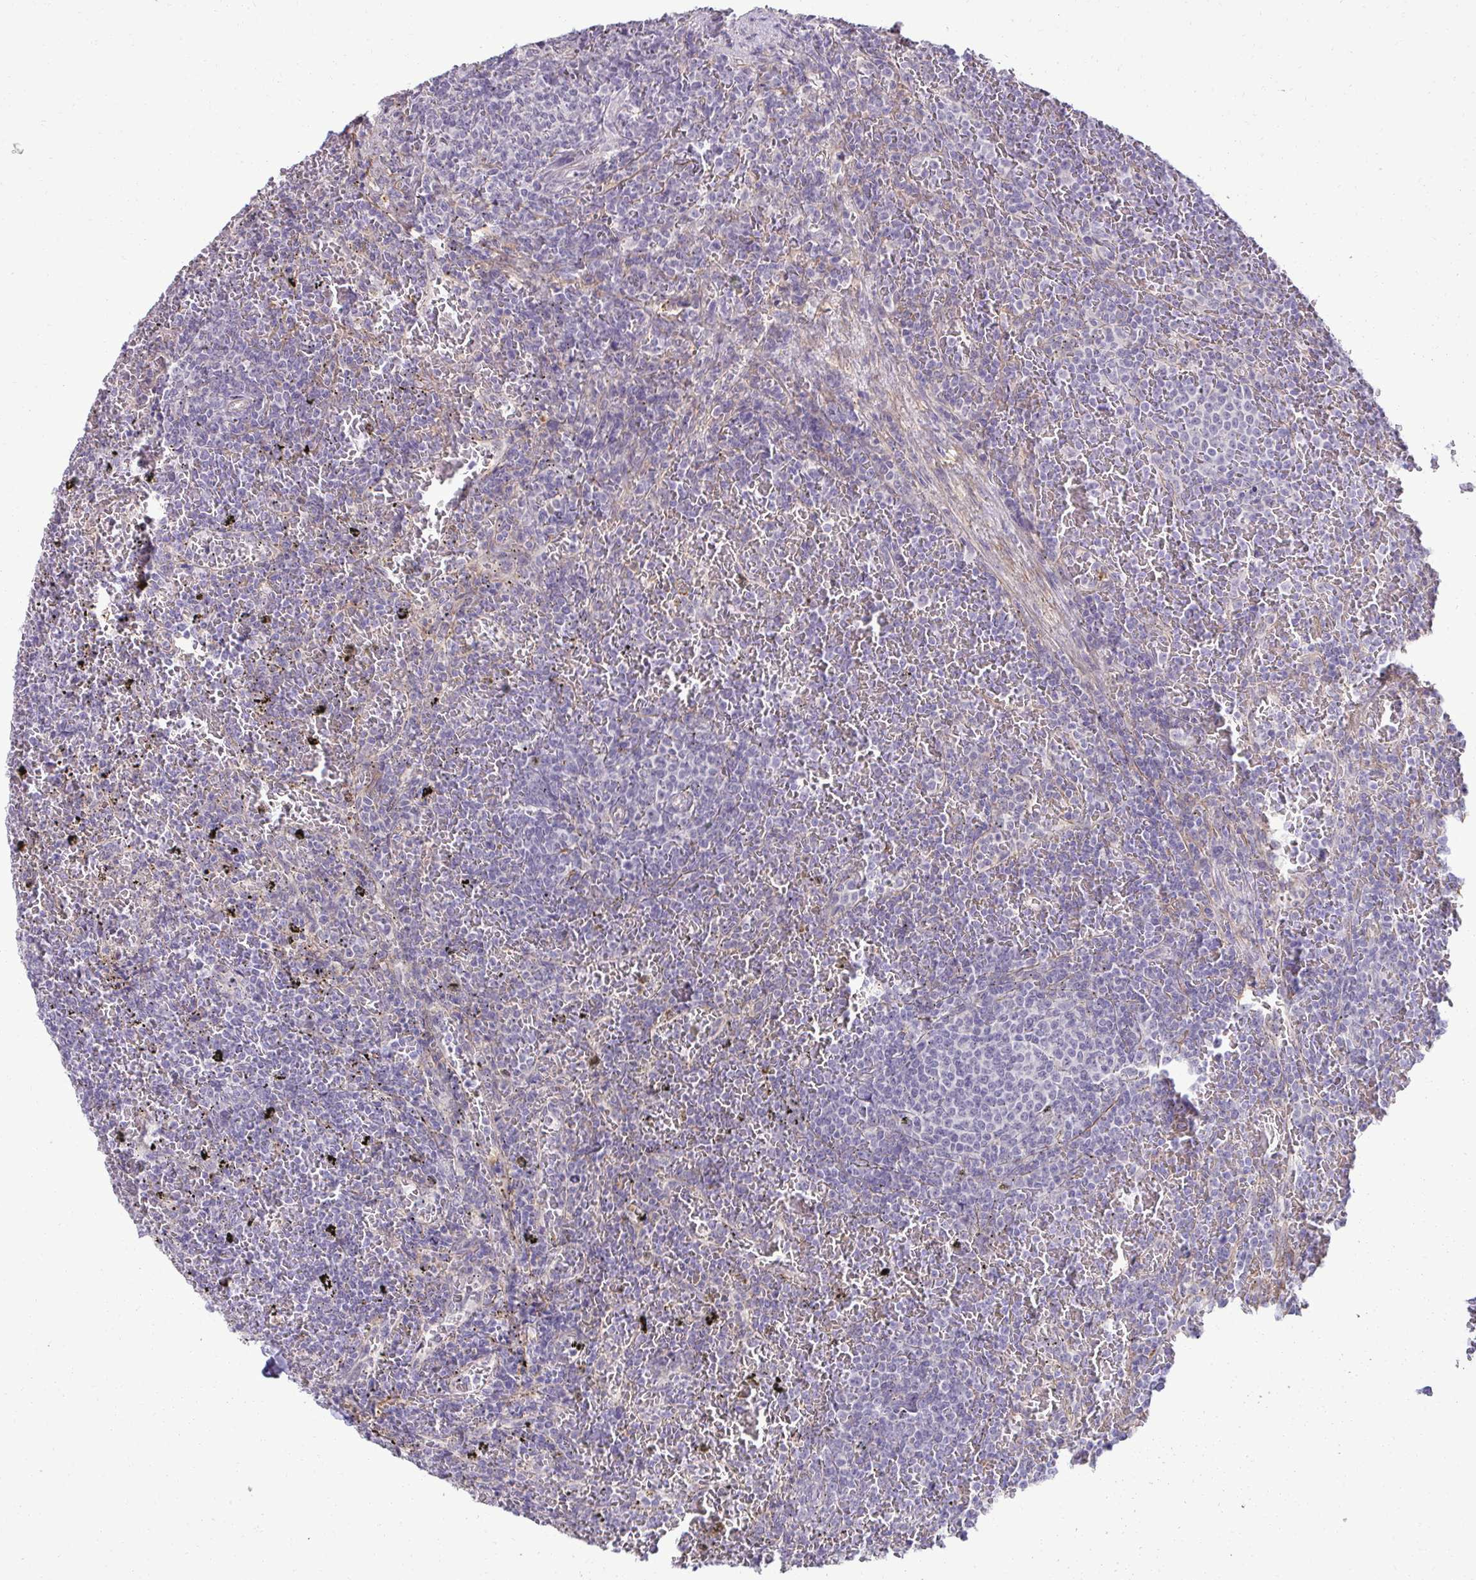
{"staining": {"intensity": "negative", "quantity": "none", "location": "none"}, "tissue": "lymphoma", "cell_type": "Tumor cells", "image_type": "cancer", "snomed": [{"axis": "morphology", "description": "Malignant lymphoma, non-Hodgkin's type, Low grade"}, {"axis": "topography", "description": "Spleen"}], "caption": "DAB (3,3'-diaminobenzidine) immunohistochemical staining of malignant lymphoma, non-Hodgkin's type (low-grade) demonstrates no significant expression in tumor cells. Nuclei are stained in blue.", "gene": "SLC30A3", "patient": {"sex": "female", "age": 77}}